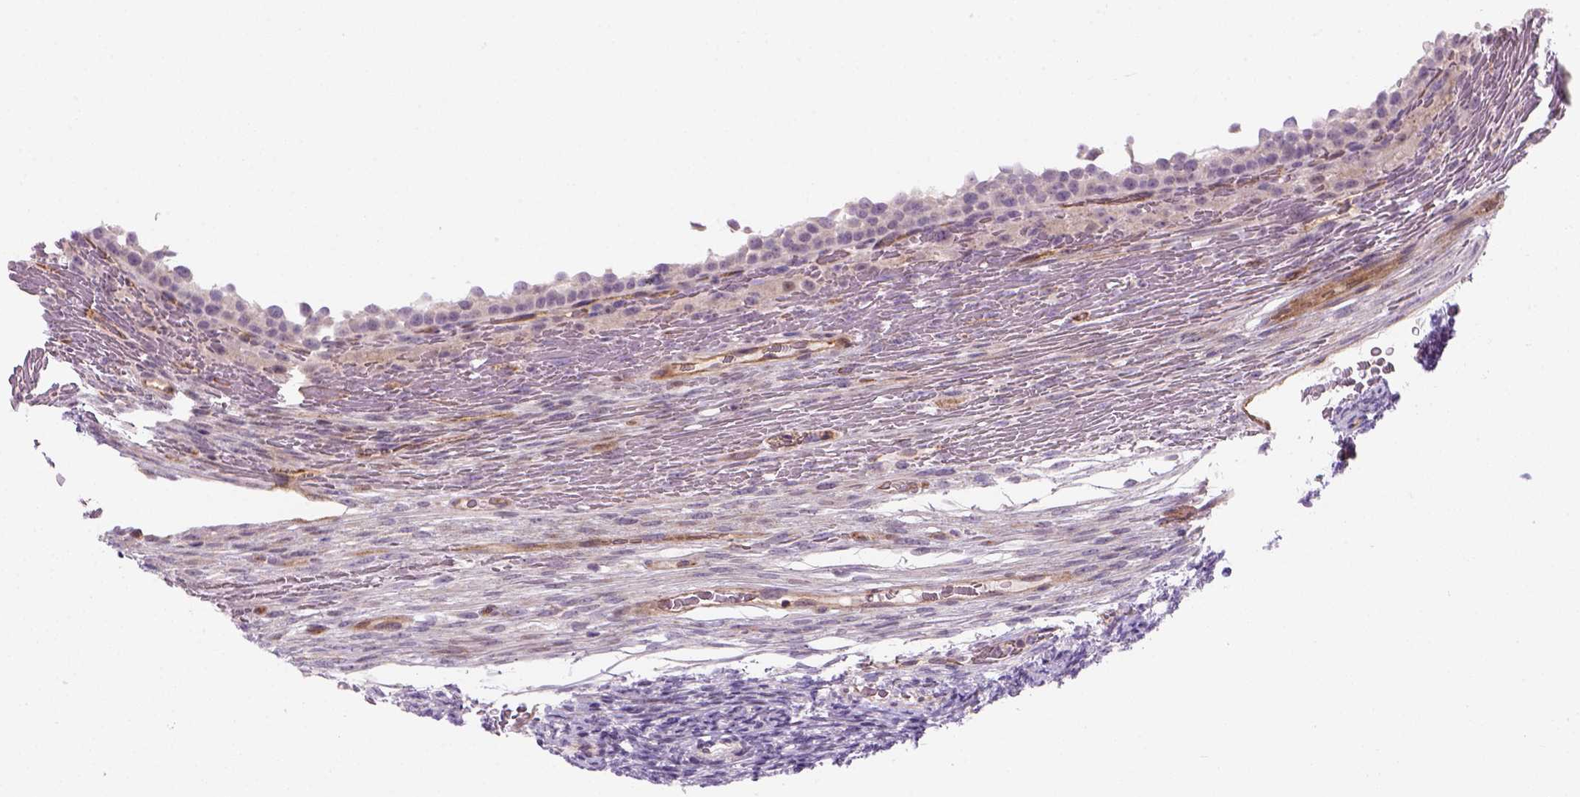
{"staining": {"intensity": "moderate", "quantity": "25%-75%", "location": "cytoplasmic/membranous"}, "tissue": "ovary", "cell_type": "Follicle cells", "image_type": "normal", "snomed": [{"axis": "morphology", "description": "Normal tissue, NOS"}, {"axis": "topography", "description": "Ovary"}], "caption": "Follicle cells display medium levels of moderate cytoplasmic/membranous expression in approximately 25%-75% of cells in normal ovary. (DAB IHC, brown staining for protein, blue staining for nuclei).", "gene": "VSTM5", "patient": {"sex": "female", "age": 34}}